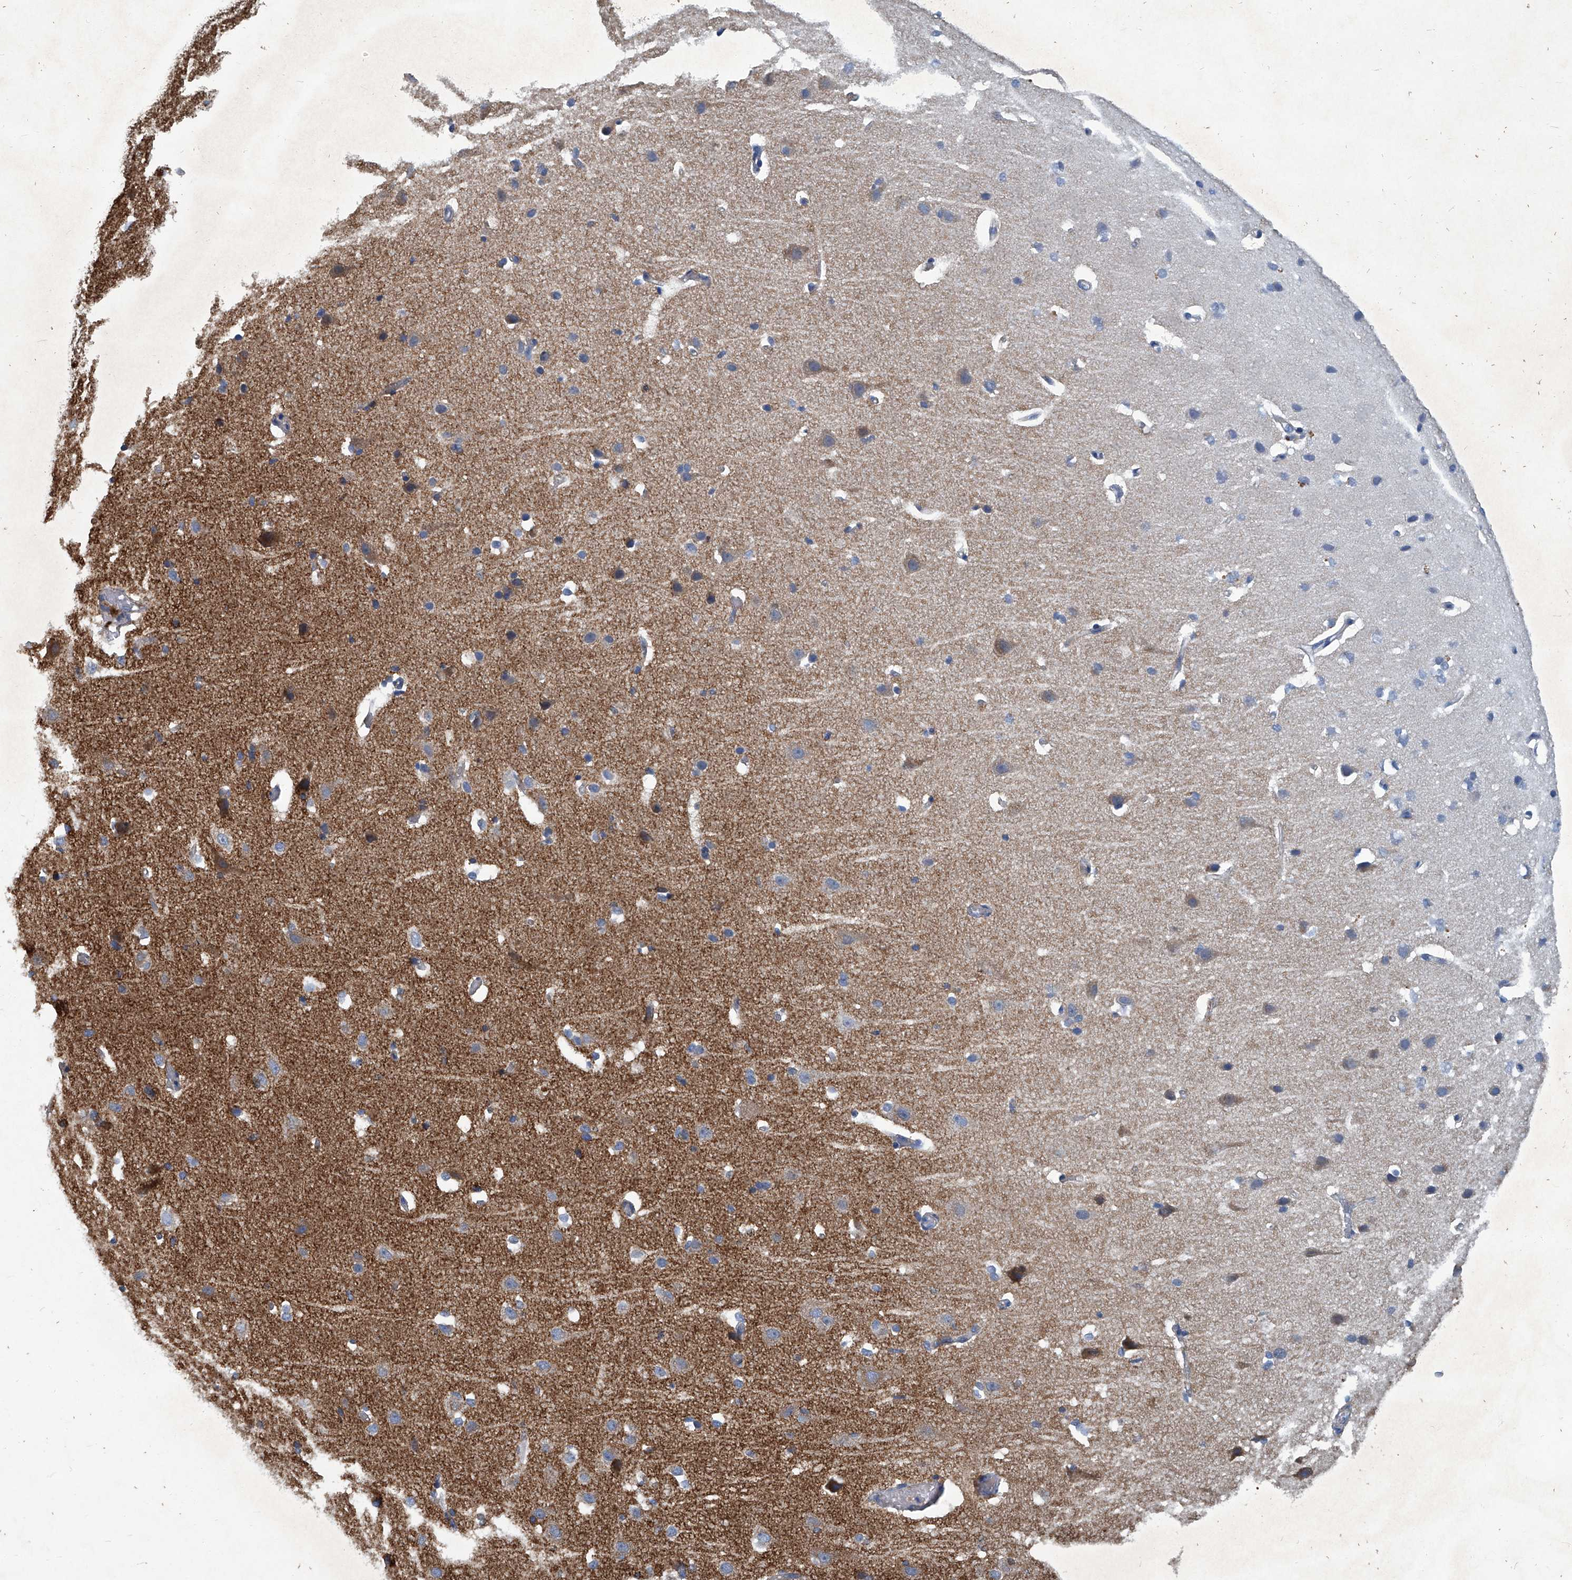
{"staining": {"intensity": "weak", "quantity": ">75%", "location": "cytoplasmic/membranous"}, "tissue": "cerebral cortex", "cell_type": "Endothelial cells", "image_type": "normal", "snomed": [{"axis": "morphology", "description": "Normal tissue, NOS"}, {"axis": "topography", "description": "Cerebral cortex"}], "caption": "An IHC photomicrograph of unremarkable tissue is shown. Protein staining in brown labels weak cytoplasmic/membranous positivity in cerebral cortex within endothelial cells.", "gene": "PIGH", "patient": {"sex": "male", "age": 34}}